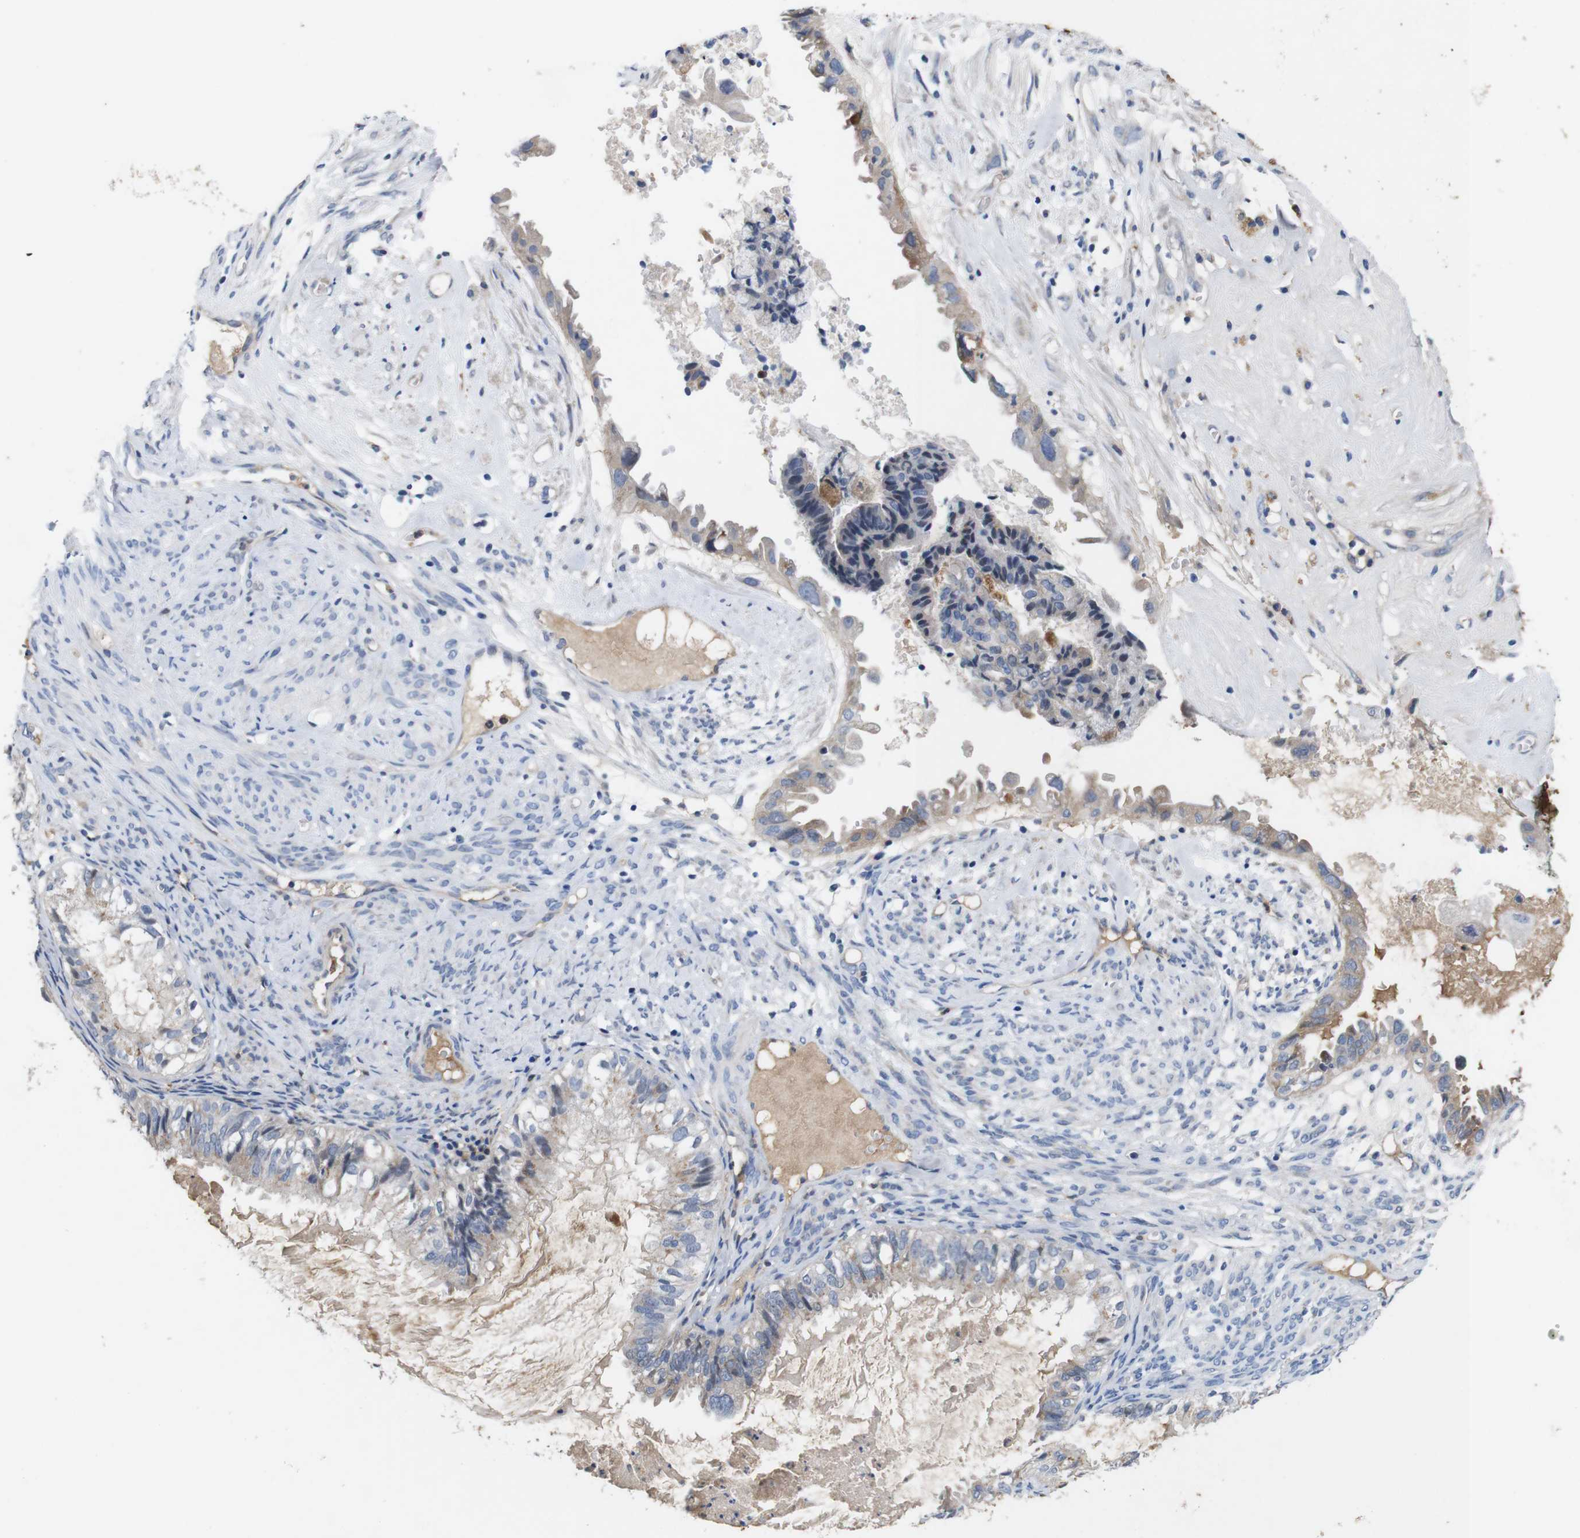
{"staining": {"intensity": "weak", "quantity": "25%-75%", "location": "cytoplasmic/membranous"}, "tissue": "cervical cancer", "cell_type": "Tumor cells", "image_type": "cancer", "snomed": [{"axis": "morphology", "description": "Normal tissue, NOS"}, {"axis": "morphology", "description": "Adenocarcinoma, NOS"}, {"axis": "topography", "description": "Cervix"}, {"axis": "topography", "description": "Endometrium"}], "caption": "Immunohistochemistry (IHC) of human cervical cancer (adenocarcinoma) displays low levels of weak cytoplasmic/membranous positivity in about 25%-75% of tumor cells.", "gene": "C1RL", "patient": {"sex": "female", "age": 86}}